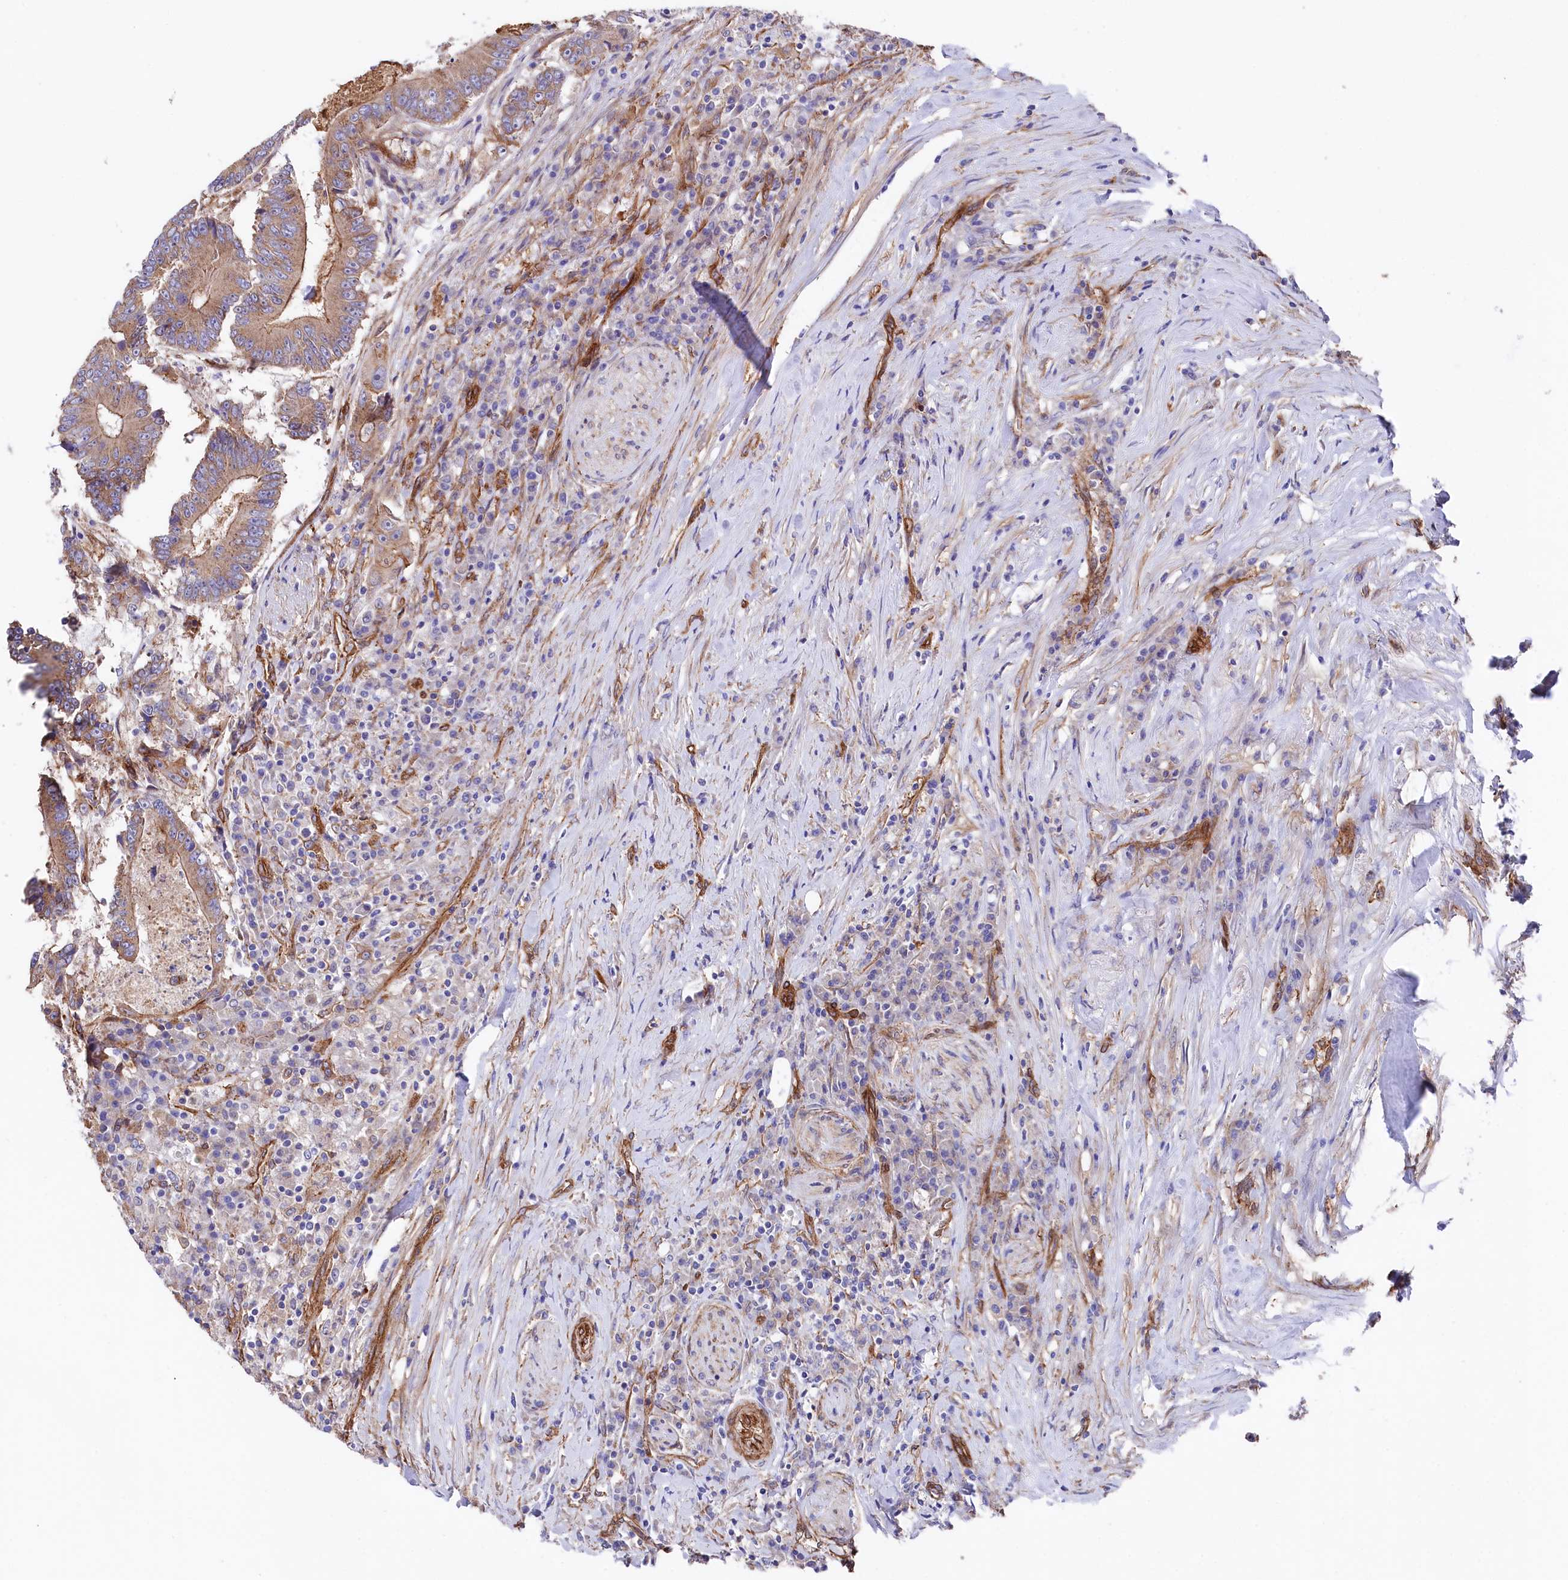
{"staining": {"intensity": "moderate", "quantity": ">75%", "location": "cytoplasmic/membranous"}, "tissue": "colorectal cancer", "cell_type": "Tumor cells", "image_type": "cancer", "snomed": [{"axis": "morphology", "description": "Adenocarcinoma, NOS"}, {"axis": "topography", "description": "Colon"}], "caption": "A medium amount of moderate cytoplasmic/membranous staining is seen in about >75% of tumor cells in adenocarcinoma (colorectal) tissue.", "gene": "TNKS1BP1", "patient": {"sex": "male", "age": 83}}